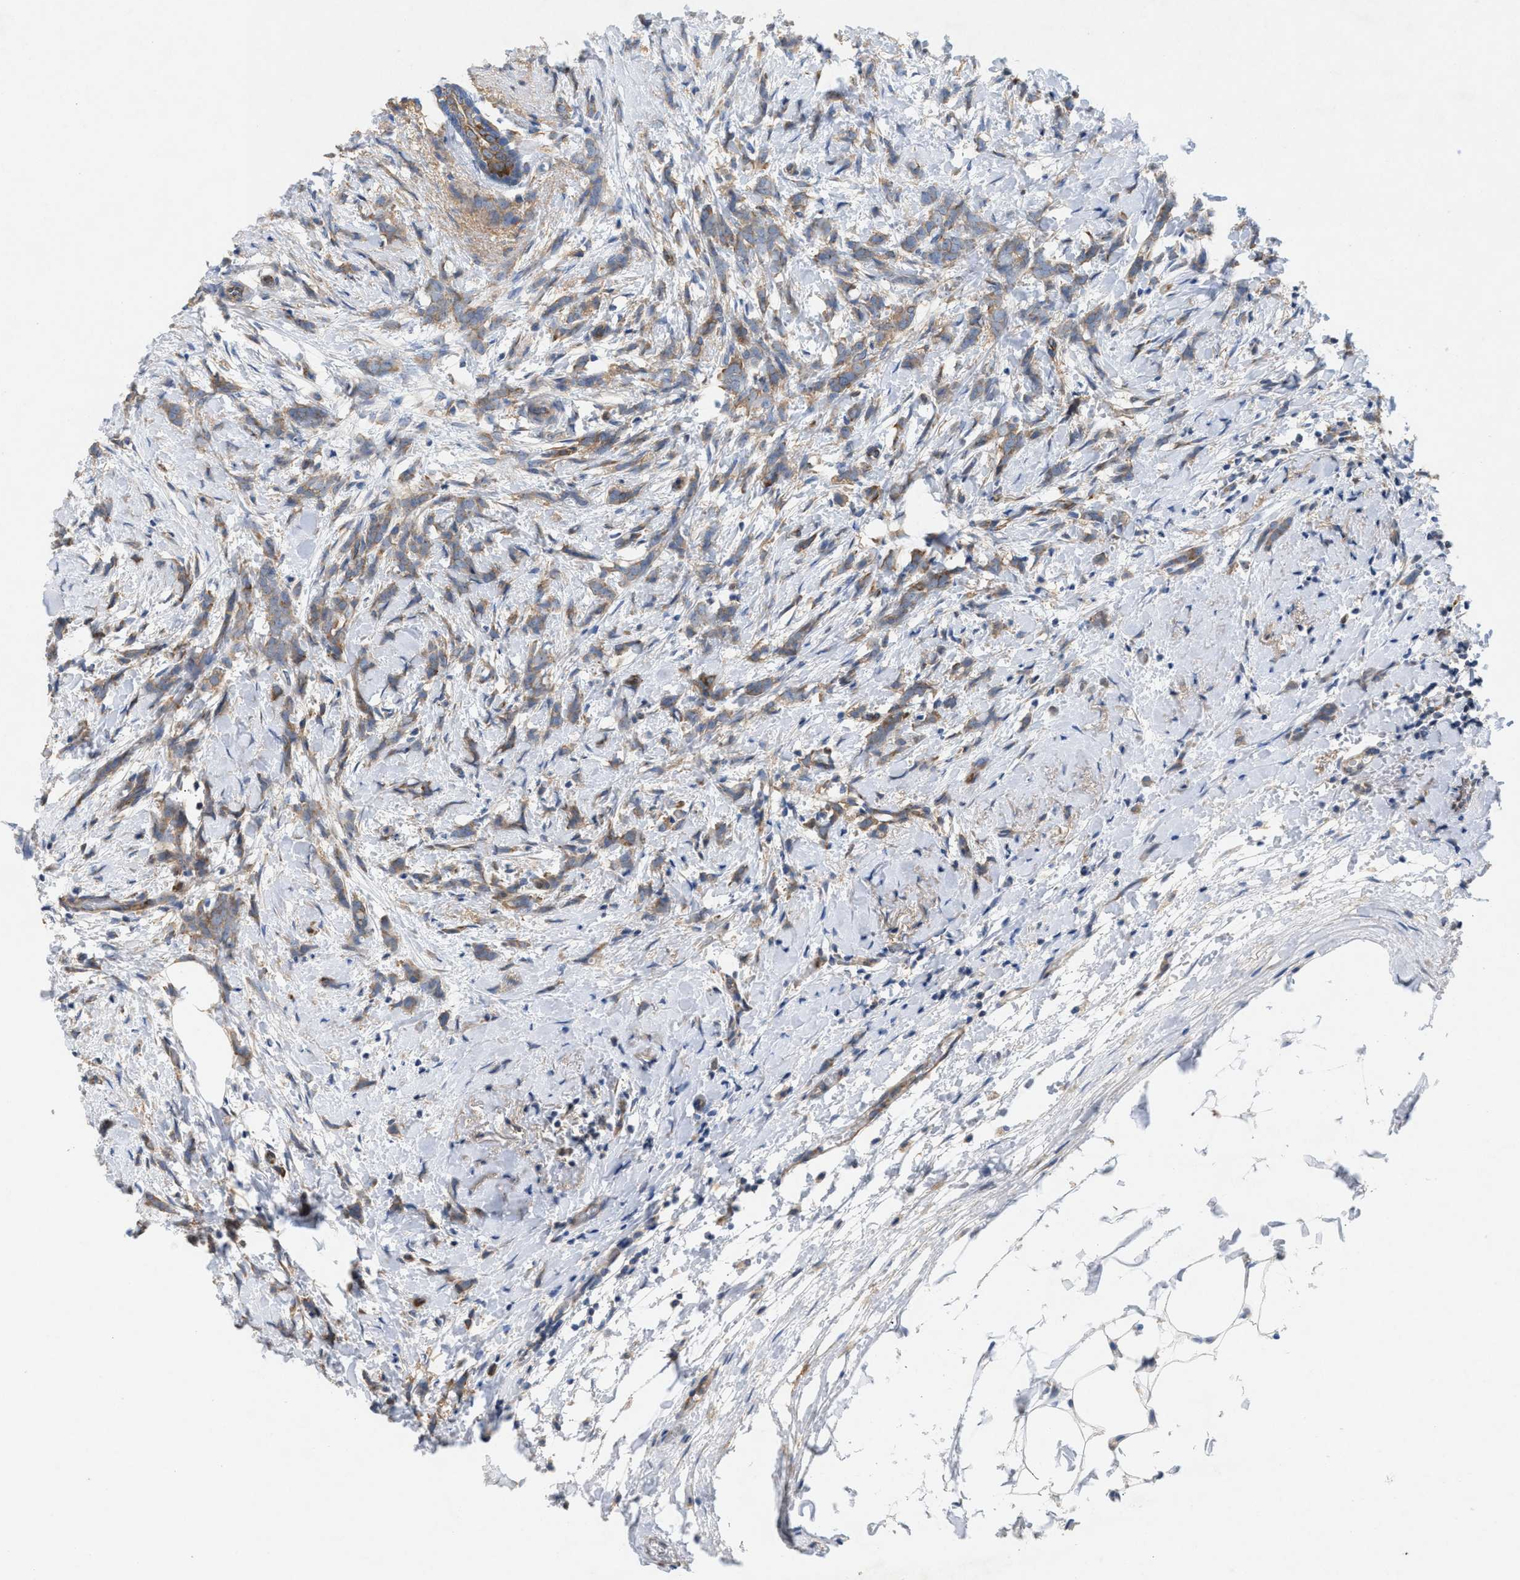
{"staining": {"intensity": "moderate", "quantity": ">75%", "location": "cytoplasmic/membranous"}, "tissue": "breast cancer", "cell_type": "Tumor cells", "image_type": "cancer", "snomed": [{"axis": "morphology", "description": "Lobular carcinoma, in situ"}, {"axis": "morphology", "description": "Lobular carcinoma"}, {"axis": "topography", "description": "Breast"}], "caption": "Protein staining exhibits moderate cytoplasmic/membranous positivity in approximately >75% of tumor cells in breast lobular carcinoma in situ.", "gene": "UBAP2", "patient": {"sex": "female", "age": 41}}